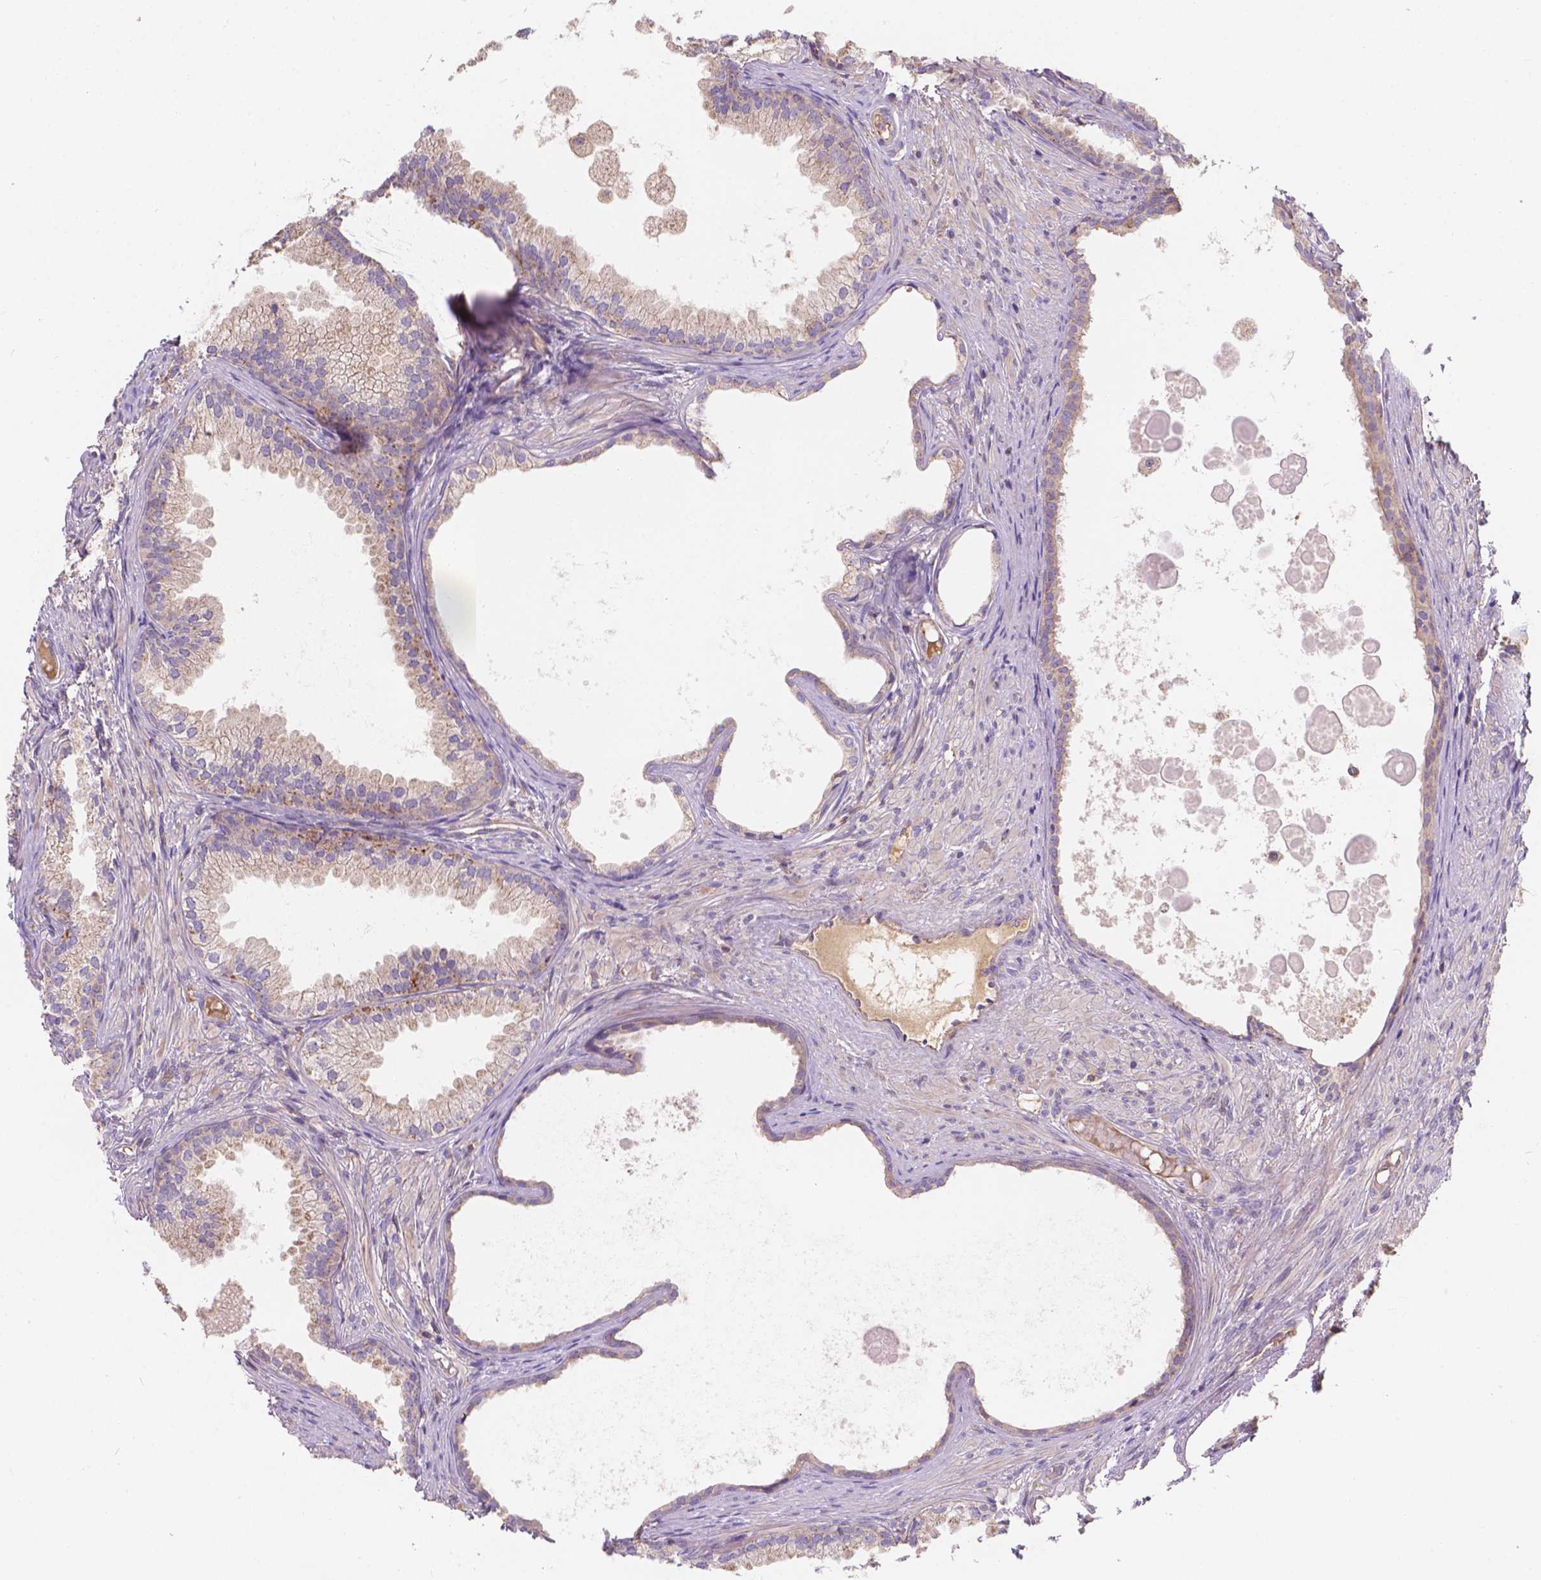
{"staining": {"intensity": "moderate", "quantity": "<25%", "location": "cytoplasmic/membranous"}, "tissue": "prostate cancer", "cell_type": "Tumor cells", "image_type": "cancer", "snomed": [{"axis": "morphology", "description": "Adenocarcinoma, High grade"}, {"axis": "topography", "description": "Prostate"}], "caption": "Protein staining of prostate adenocarcinoma (high-grade) tissue displays moderate cytoplasmic/membranous expression in approximately <25% of tumor cells.", "gene": "CDK10", "patient": {"sex": "male", "age": 83}}